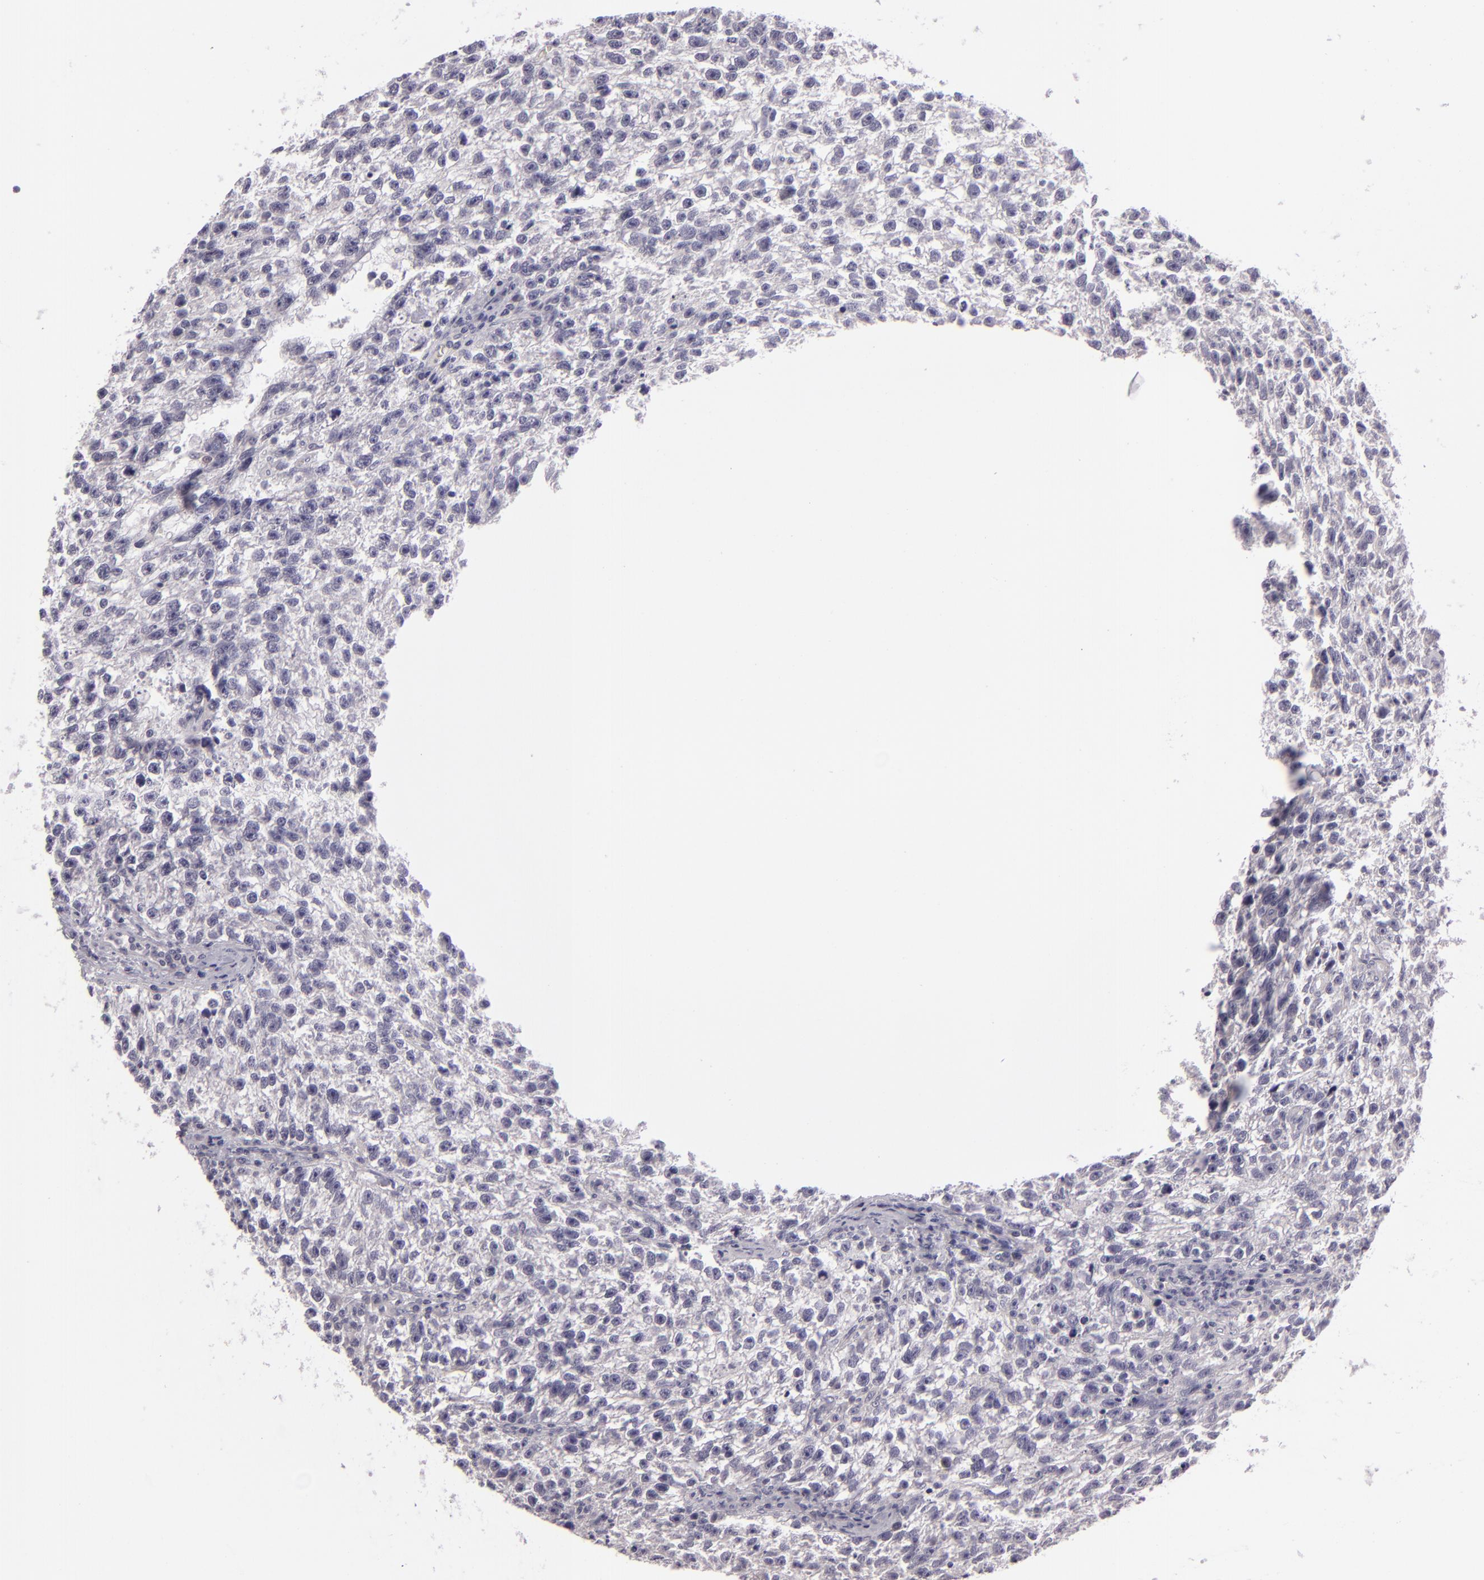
{"staining": {"intensity": "negative", "quantity": "none", "location": "none"}, "tissue": "testis cancer", "cell_type": "Tumor cells", "image_type": "cancer", "snomed": [{"axis": "morphology", "description": "Seminoma, NOS"}, {"axis": "topography", "description": "Testis"}], "caption": "A histopathology image of human testis seminoma is negative for staining in tumor cells.", "gene": "EGFL6", "patient": {"sex": "male", "age": 38}}